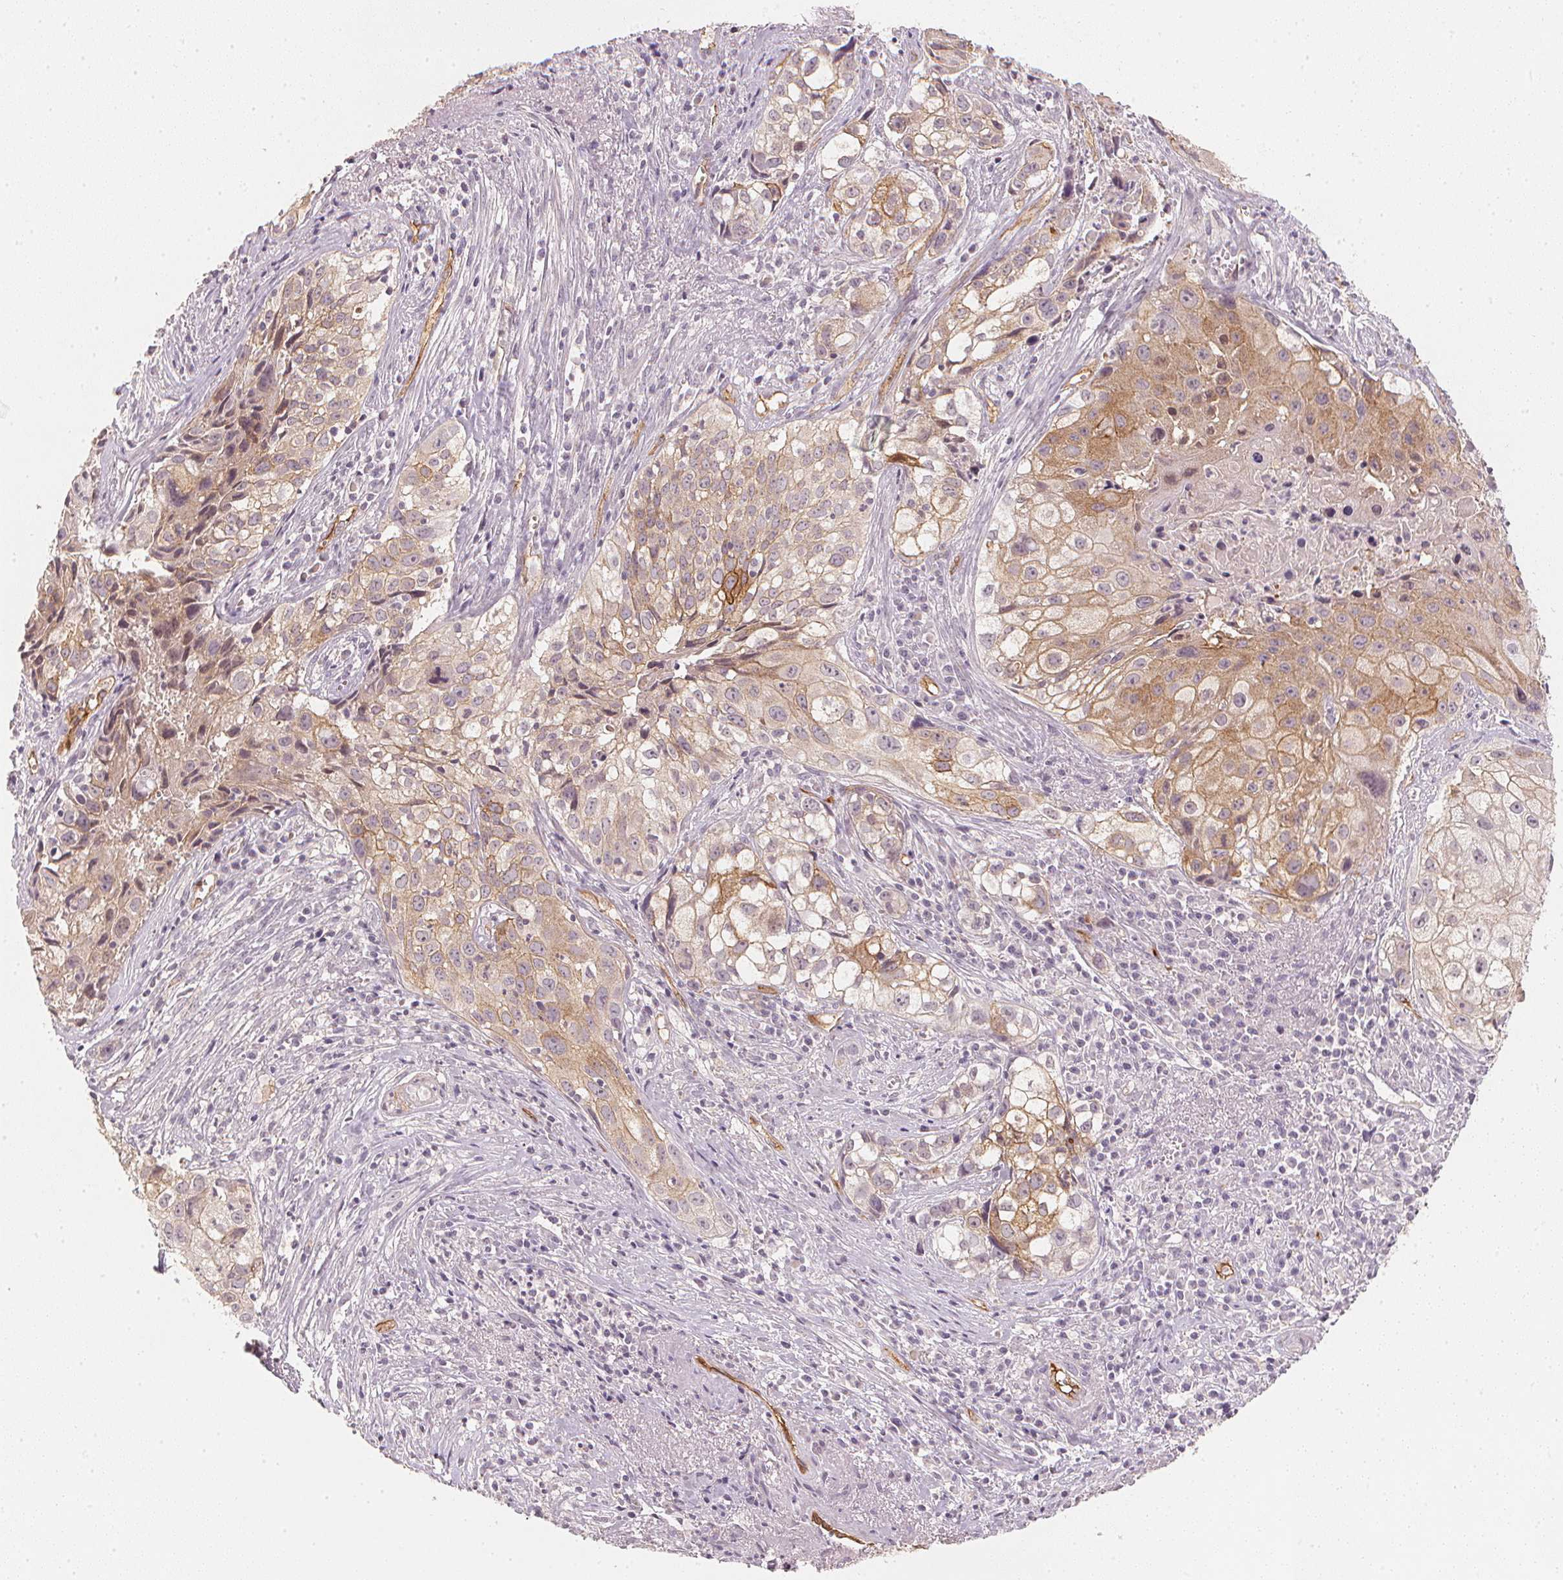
{"staining": {"intensity": "weak", "quantity": ">75%", "location": "cytoplasmic/membranous"}, "tissue": "cervical cancer", "cell_type": "Tumor cells", "image_type": "cancer", "snomed": [{"axis": "morphology", "description": "Squamous cell carcinoma, NOS"}, {"axis": "topography", "description": "Cervix"}], "caption": "Cervical squamous cell carcinoma stained for a protein demonstrates weak cytoplasmic/membranous positivity in tumor cells.", "gene": "CIB1", "patient": {"sex": "female", "age": 53}}